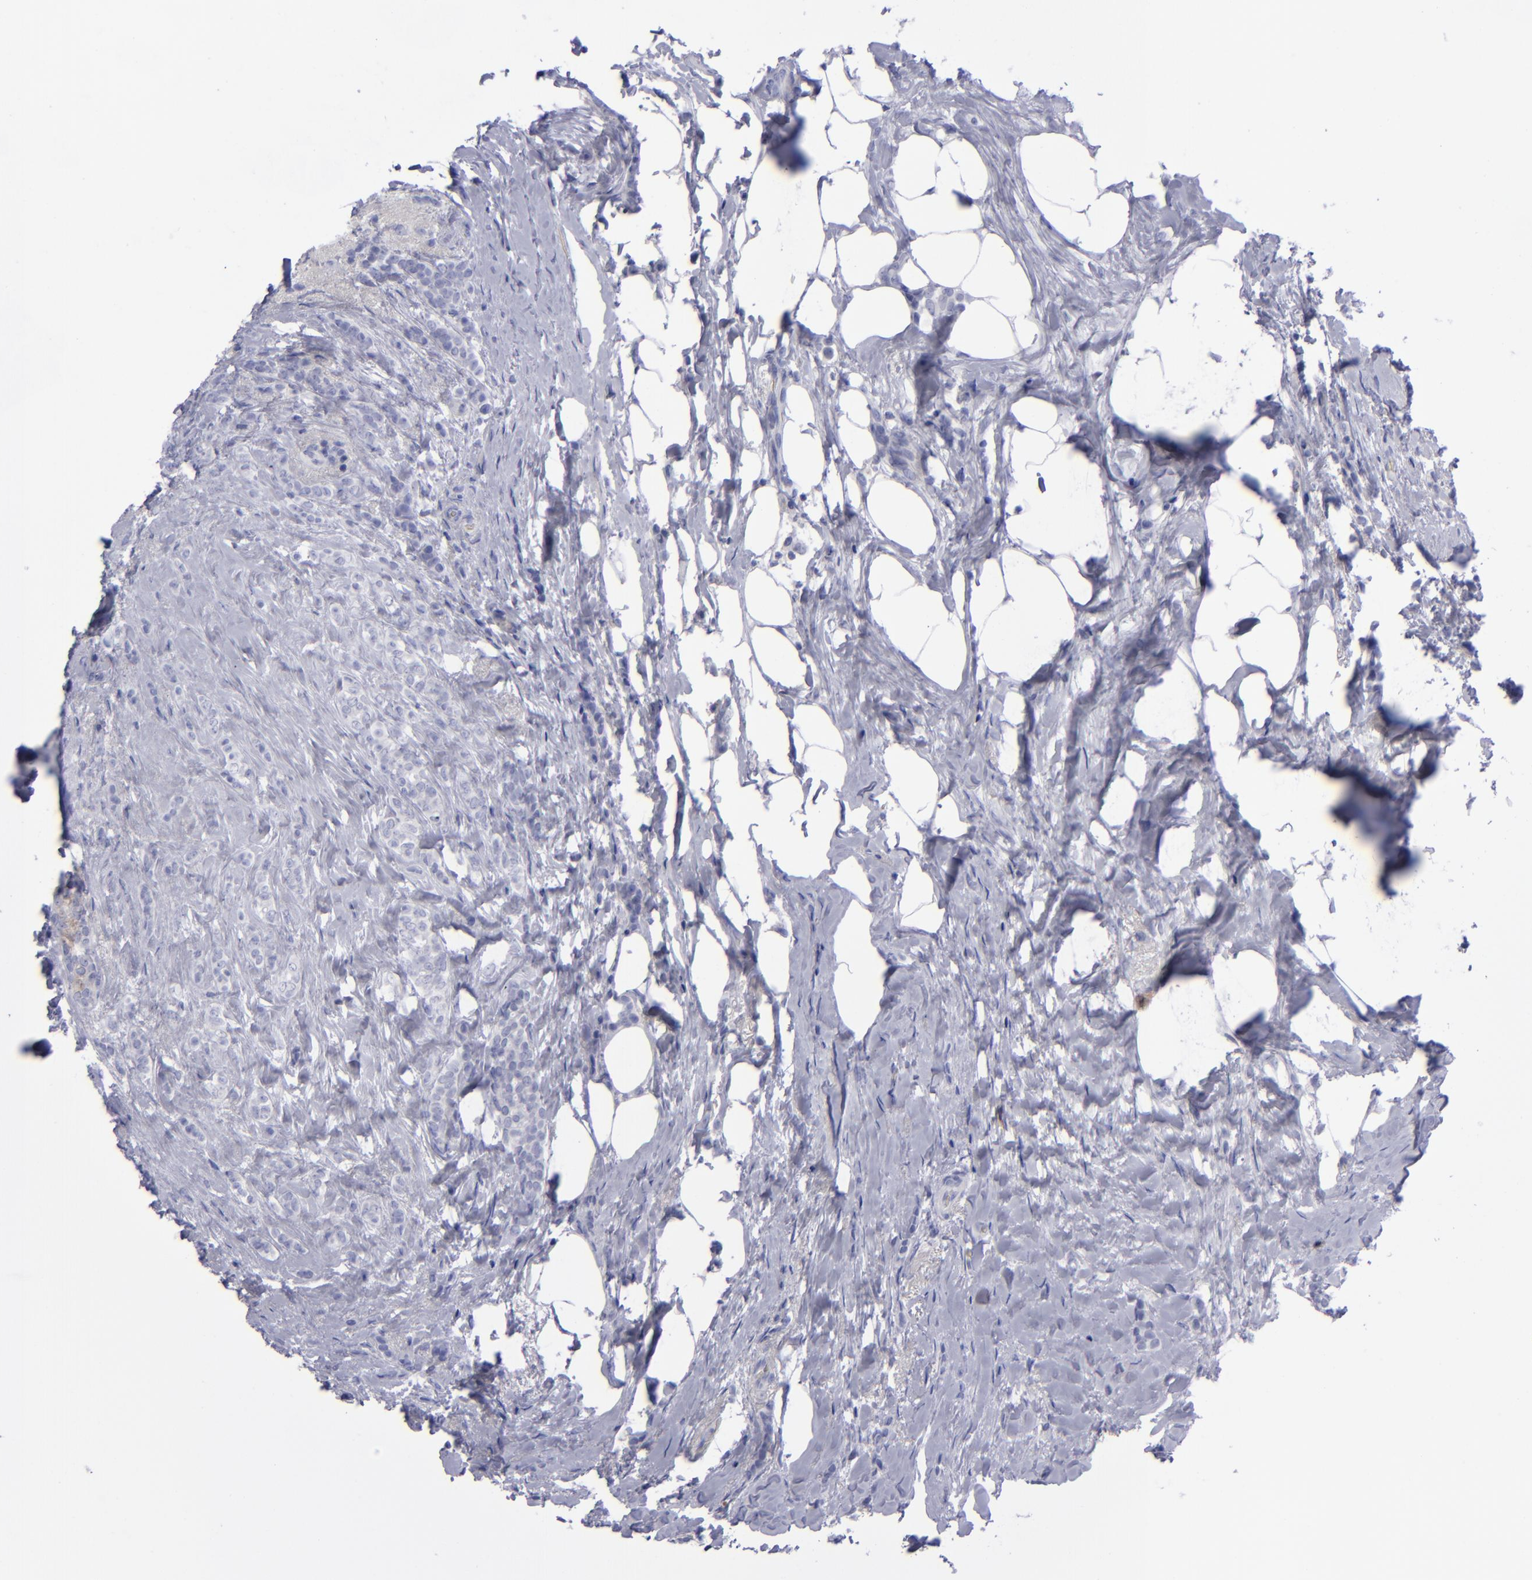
{"staining": {"intensity": "negative", "quantity": "none", "location": "none"}, "tissue": "breast cancer", "cell_type": "Tumor cells", "image_type": "cancer", "snomed": [{"axis": "morphology", "description": "Lobular carcinoma"}, {"axis": "topography", "description": "Breast"}], "caption": "Protein analysis of lobular carcinoma (breast) exhibits no significant expression in tumor cells.", "gene": "AURKA", "patient": {"sex": "female", "age": 56}}